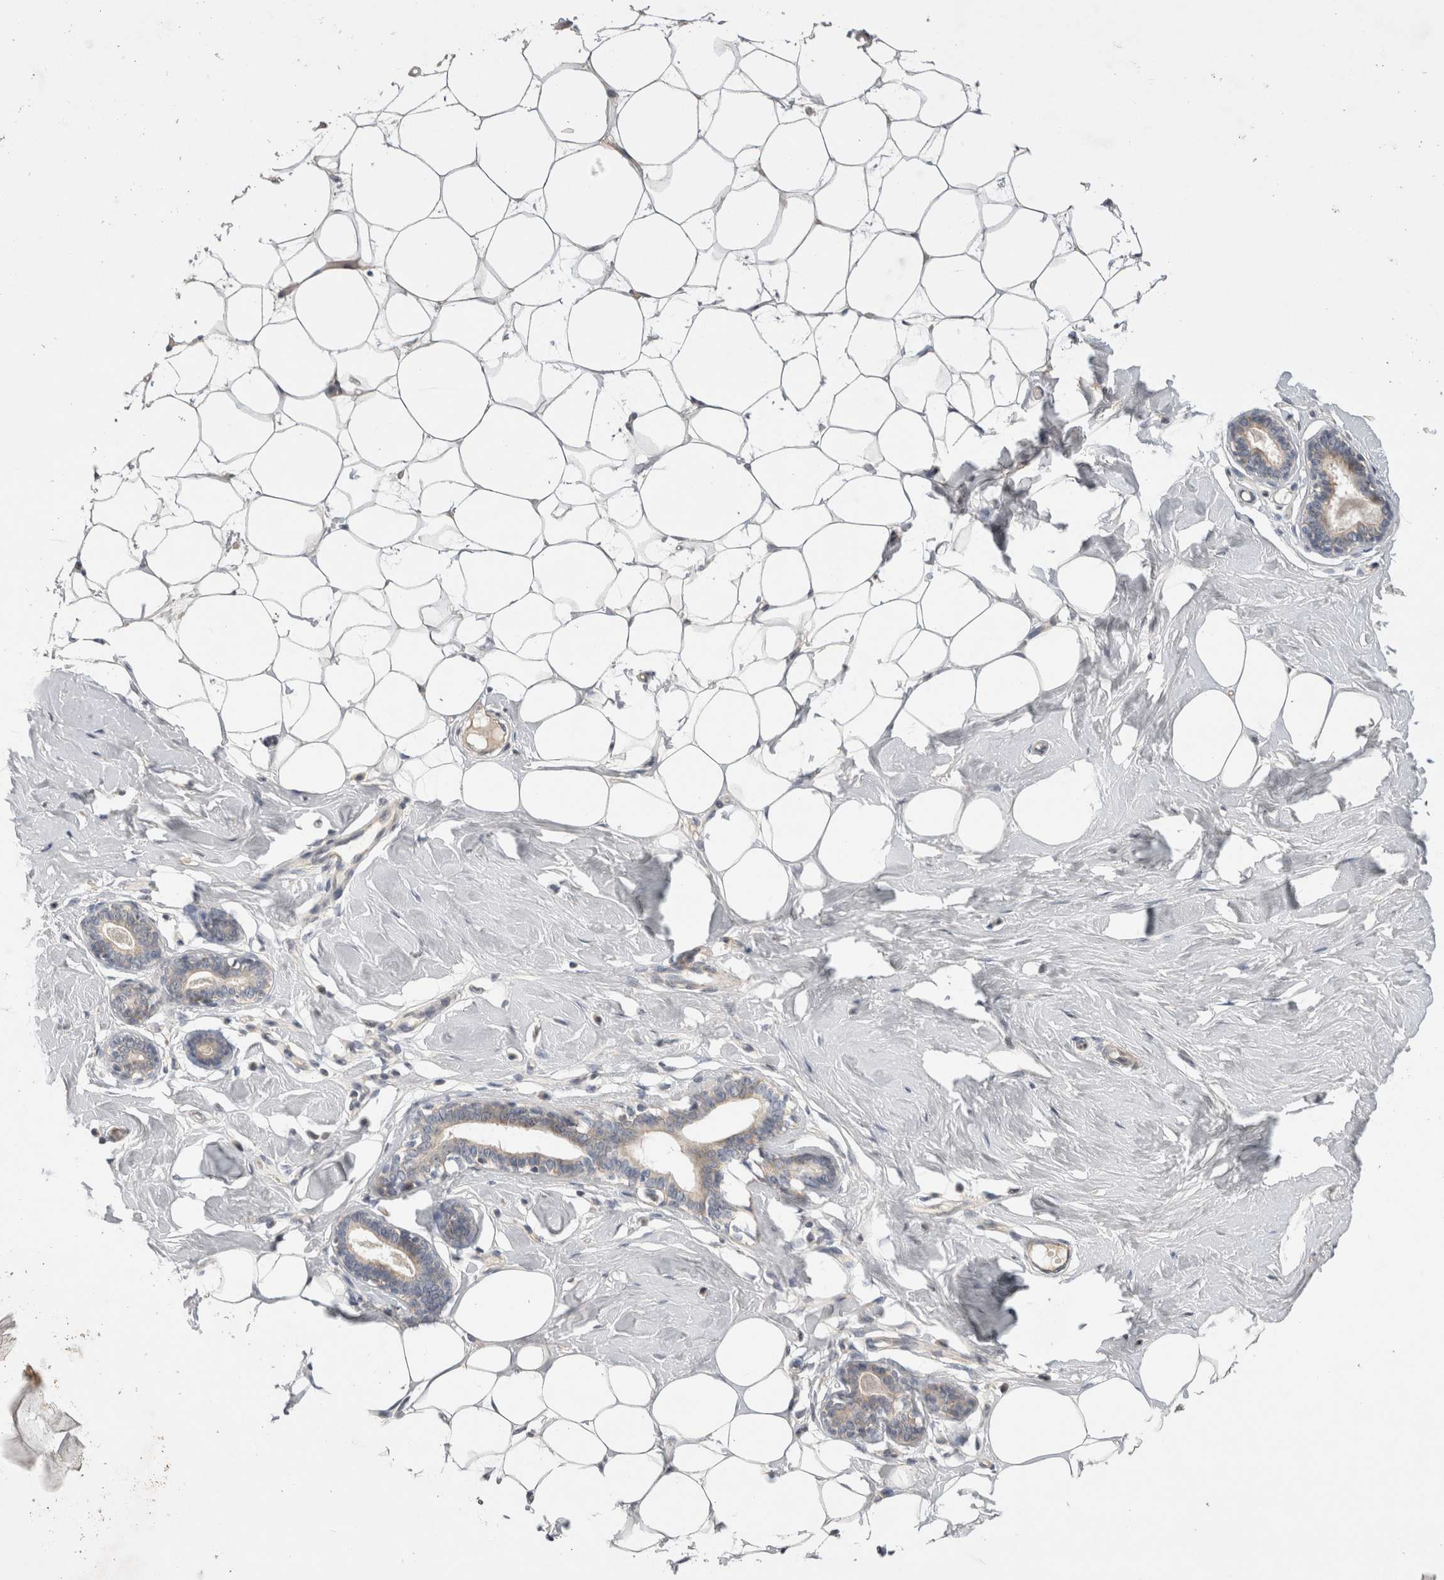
{"staining": {"intensity": "negative", "quantity": "none", "location": "none"}, "tissue": "breast", "cell_type": "Adipocytes", "image_type": "normal", "snomed": [{"axis": "morphology", "description": "Normal tissue, NOS"}, {"axis": "topography", "description": "Breast"}], "caption": "This histopathology image is of unremarkable breast stained with immunohistochemistry to label a protein in brown with the nuclei are counter-stained blue. There is no expression in adipocytes. (DAB IHC with hematoxylin counter stain).", "gene": "CERS3", "patient": {"sex": "female", "age": 23}}